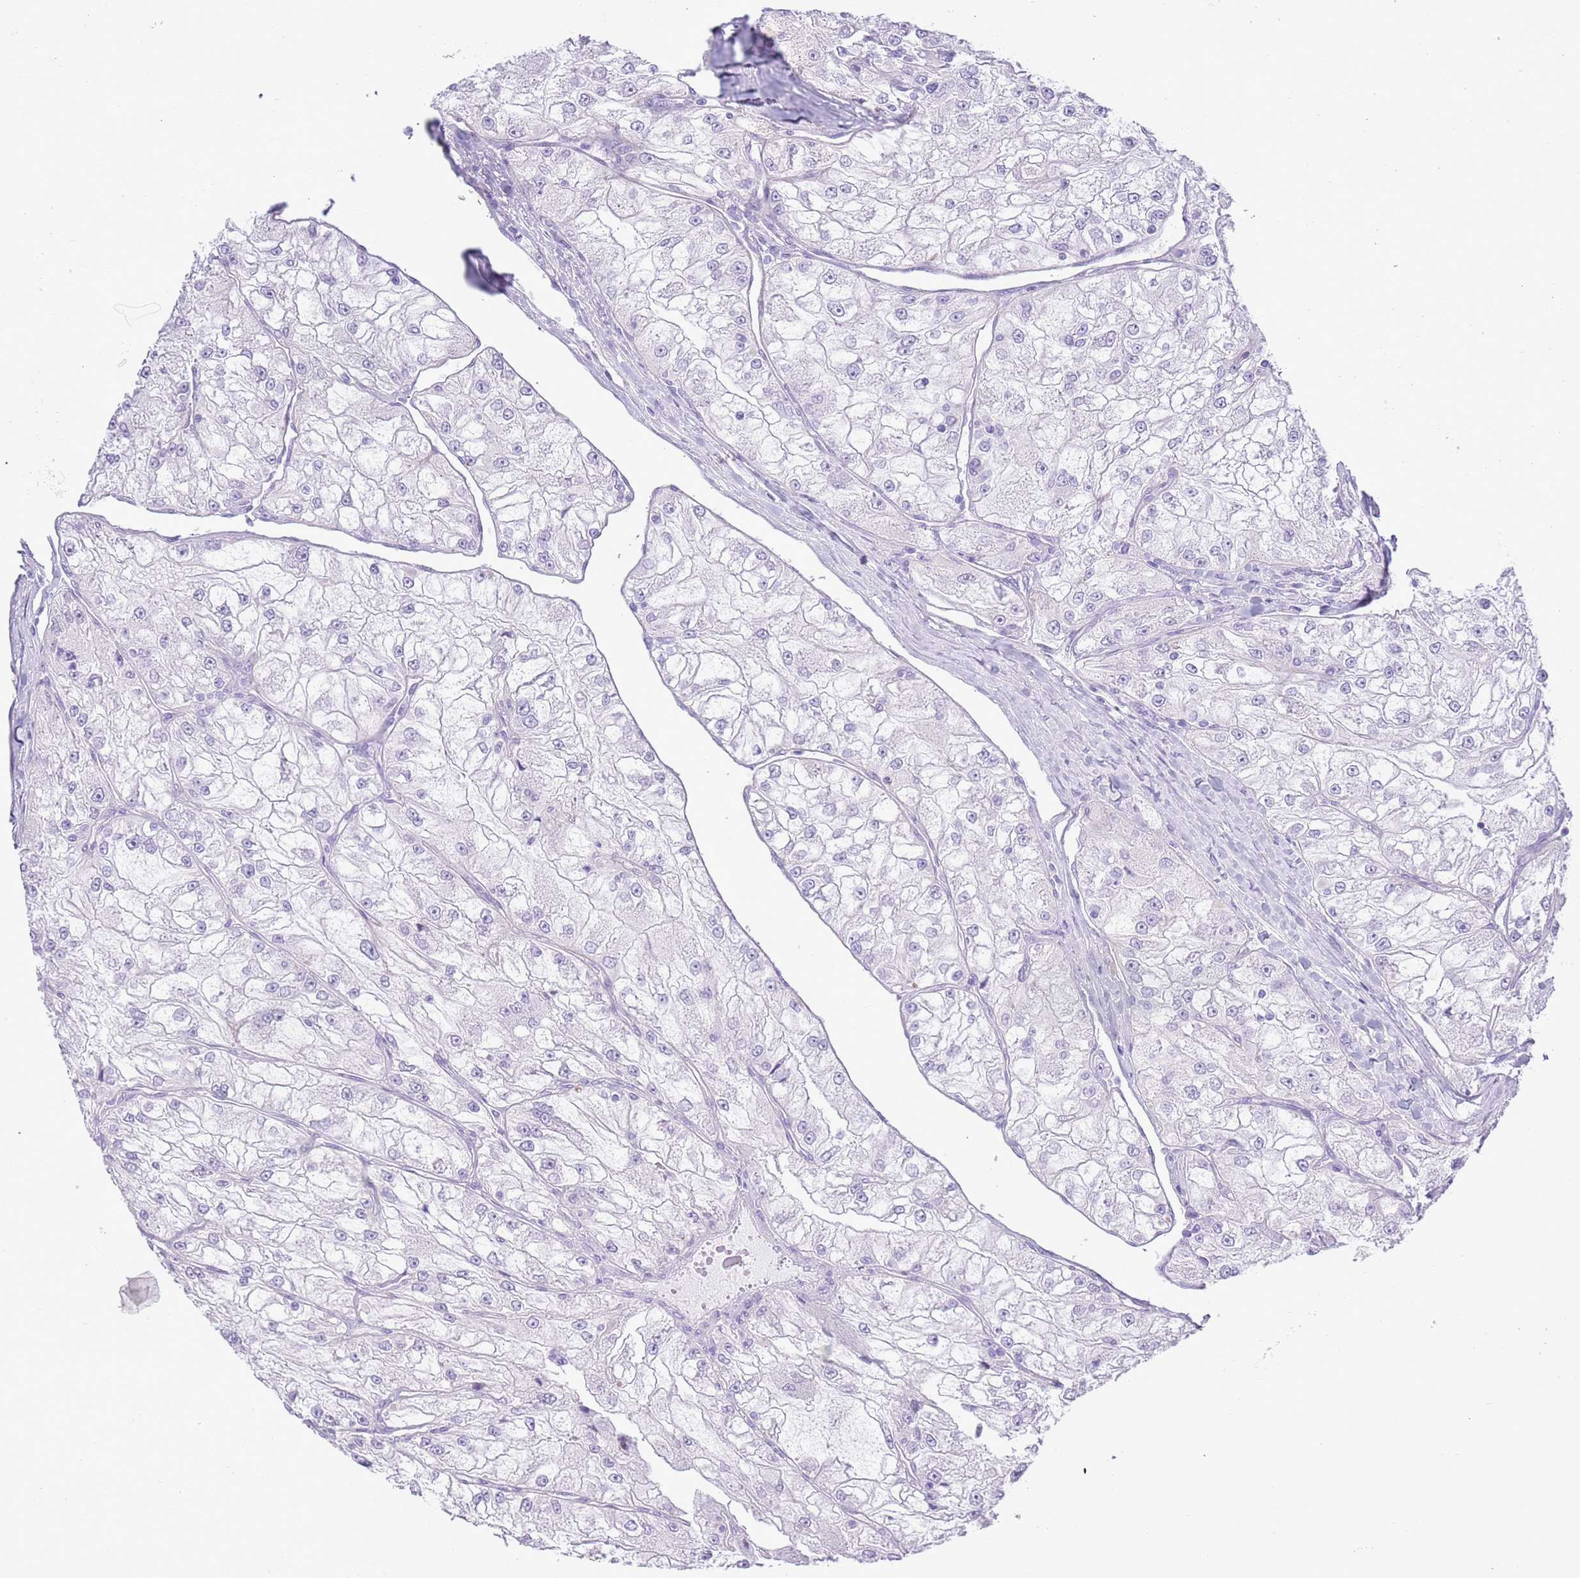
{"staining": {"intensity": "negative", "quantity": "none", "location": "none"}, "tissue": "renal cancer", "cell_type": "Tumor cells", "image_type": "cancer", "snomed": [{"axis": "morphology", "description": "Adenocarcinoma, NOS"}, {"axis": "topography", "description": "Kidney"}], "caption": "Immunohistochemistry image of neoplastic tissue: human renal adenocarcinoma stained with DAB (3,3'-diaminobenzidine) shows no significant protein positivity in tumor cells.", "gene": "MOCOS", "patient": {"sex": "female", "age": 72}}